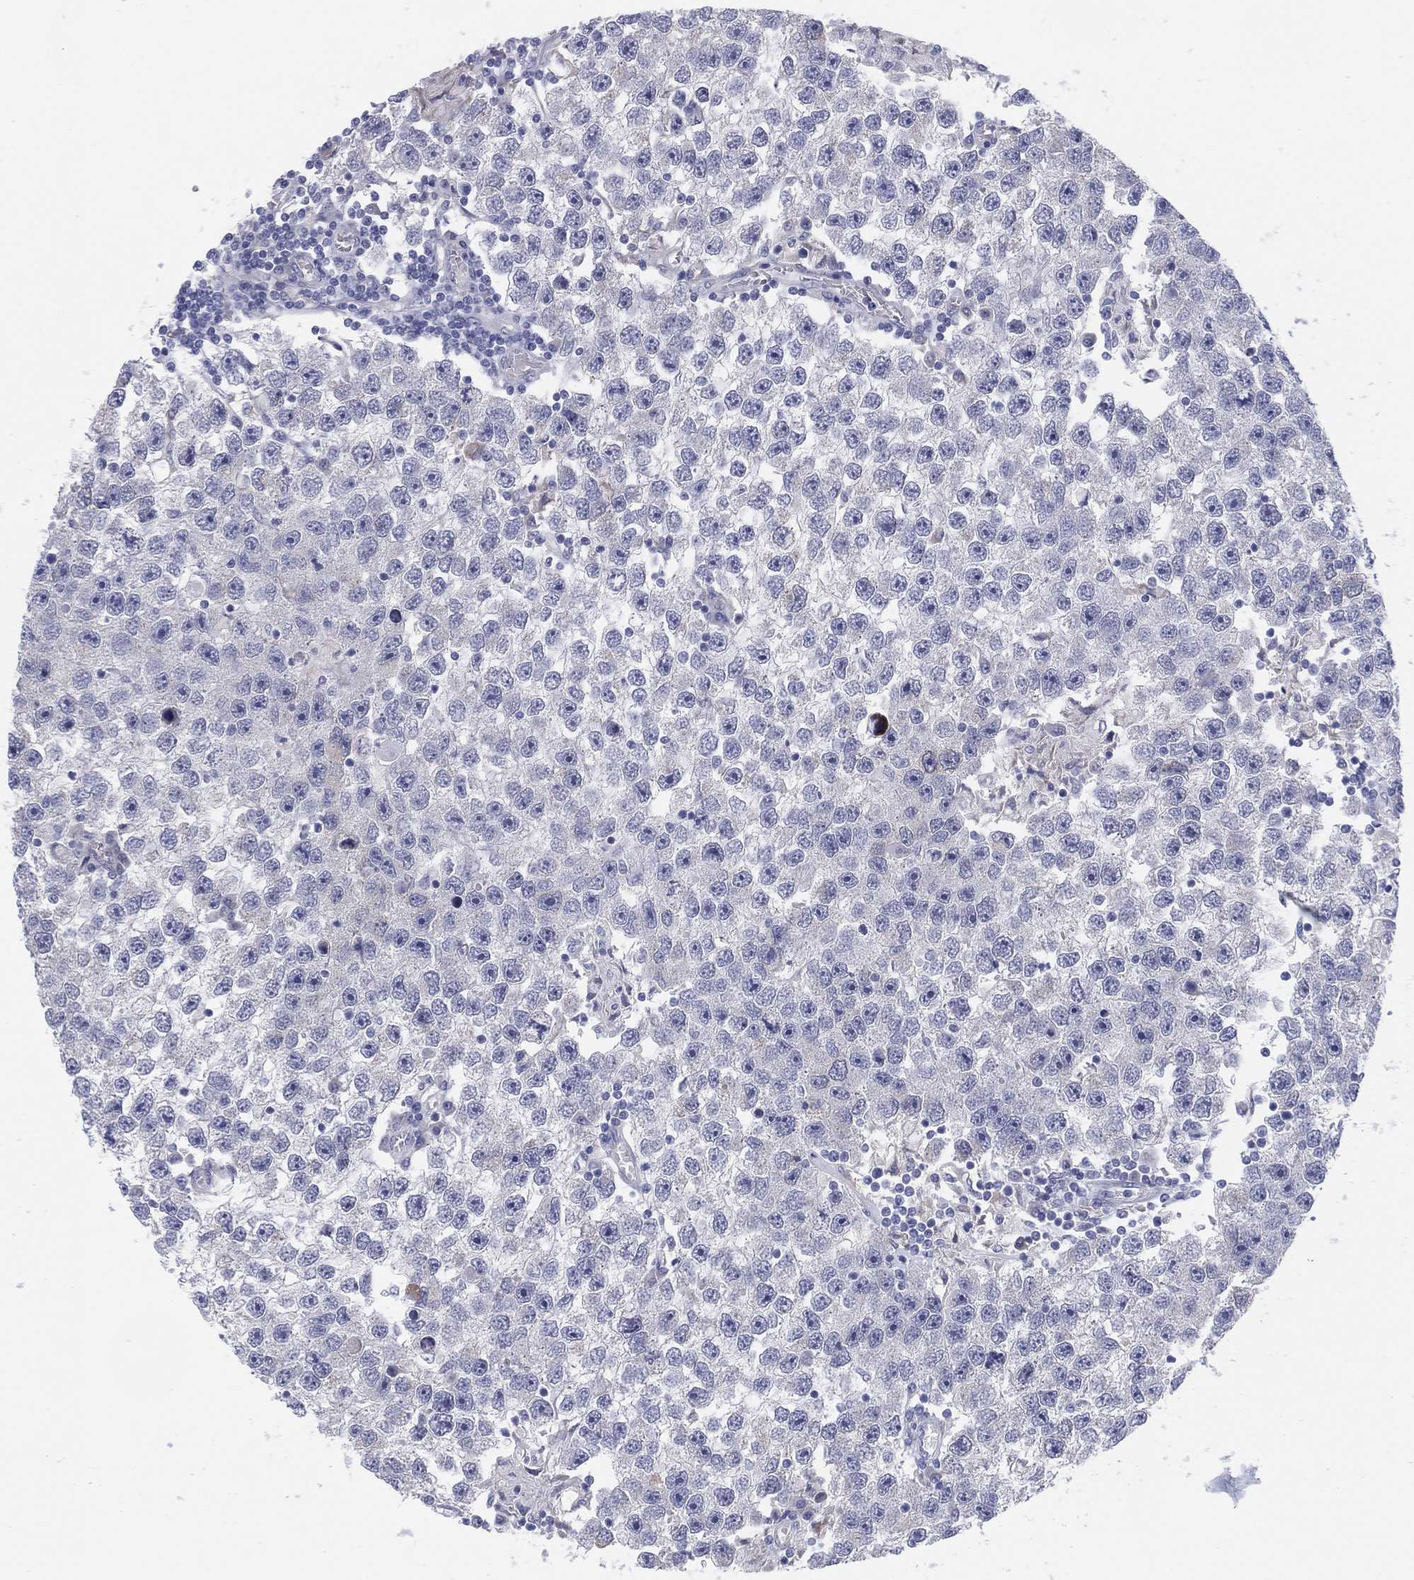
{"staining": {"intensity": "negative", "quantity": "none", "location": "none"}, "tissue": "testis cancer", "cell_type": "Tumor cells", "image_type": "cancer", "snomed": [{"axis": "morphology", "description": "Seminoma, NOS"}, {"axis": "topography", "description": "Testis"}], "caption": "High magnification brightfield microscopy of testis cancer stained with DAB (3,3'-diaminobenzidine) (brown) and counterstained with hematoxylin (blue): tumor cells show no significant staining. (Brightfield microscopy of DAB immunohistochemistry at high magnification).", "gene": "MLF1", "patient": {"sex": "male", "age": 26}}